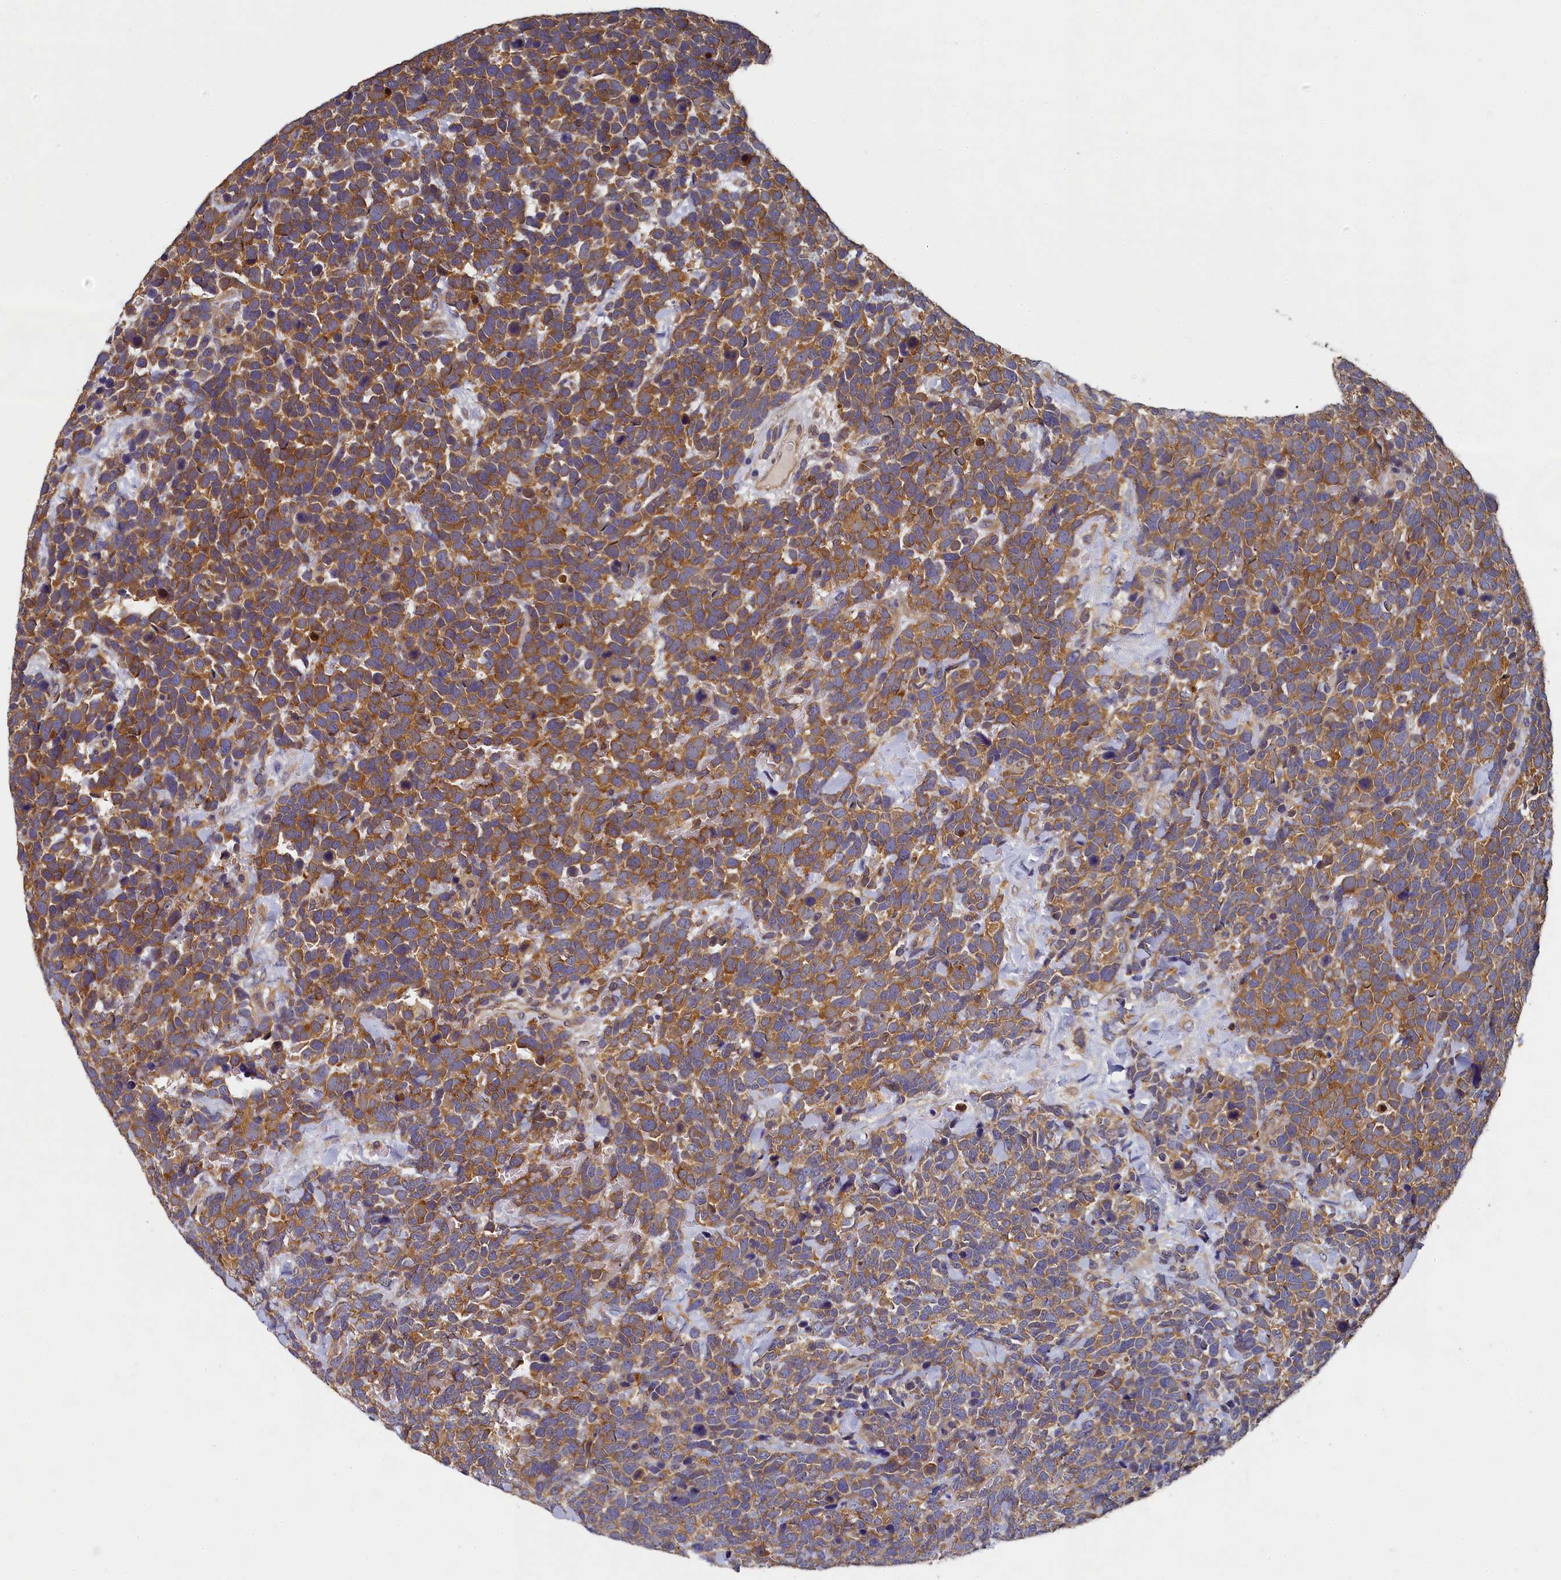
{"staining": {"intensity": "moderate", "quantity": ">75%", "location": "cytoplasmic/membranous"}, "tissue": "urothelial cancer", "cell_type": "Tumor cells", "image_type": "cancer", "snomed": [{"axis": "morphology", "description": "Urothelial carcinoma, High grade"}, {"axis": "topography", "description": "Urinary bladder"}], "caption": "Urothelial cancer stained for a protein shows moderate cytoplasmic/membranous positivity in tumor cells.", "gene": "TBCB", "patient": {"sex": "female", "age": 82}}